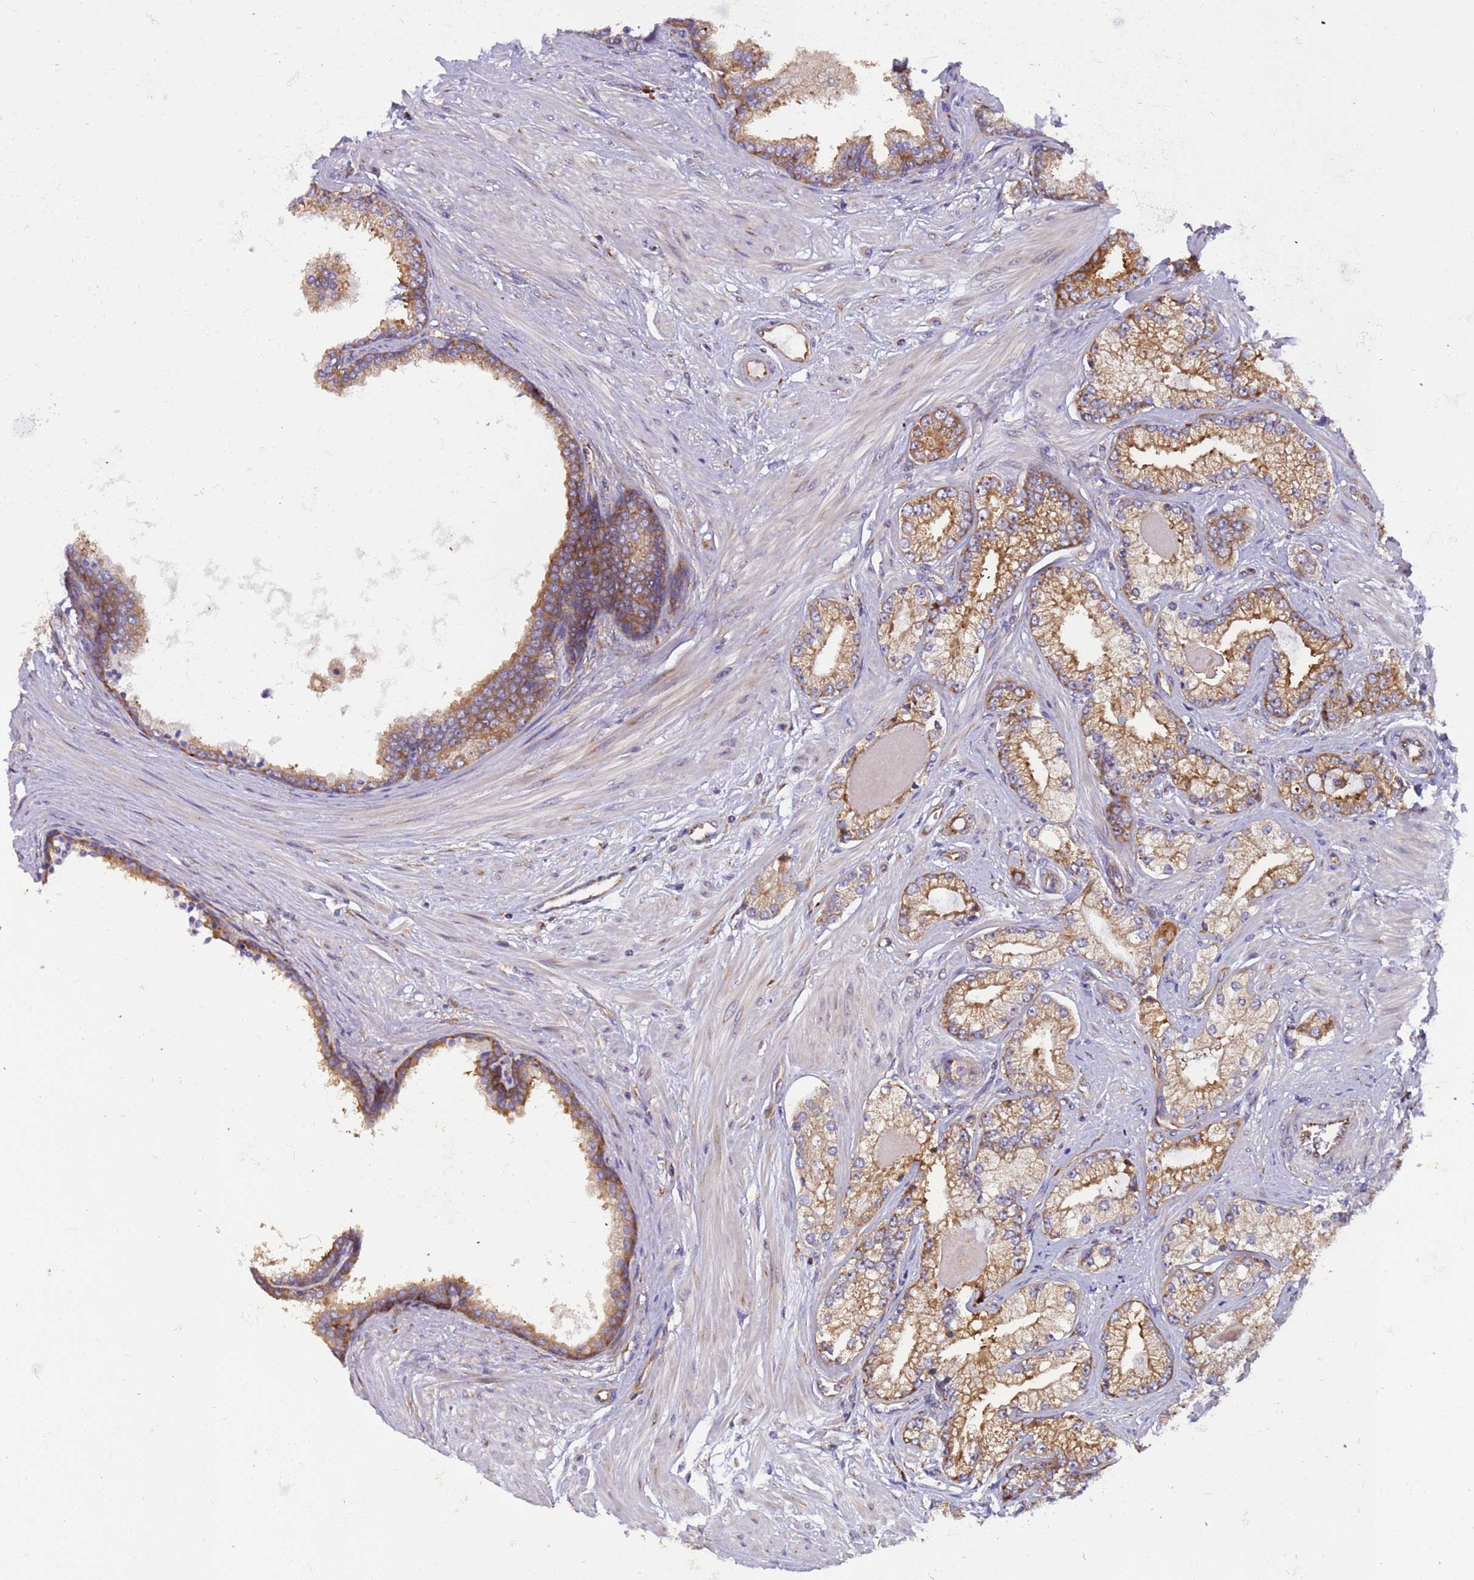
{"staining": {"intensity": "moderate", "quantity": ">75%", "location": "cytoplasmic/membranous"}, "tissue": "prostate cancer", "cell_type": "Tumor cells", "image_type": "cancer", "snomed": [{"axis": "morphology", "description": "Adenocarcinoma, Low grade"}, {"axis": "topography", "description": "Prostate"}], "caption": "Prostate low-grade adenocarcinoma stained with a protein marker shows moderate staining in tumor cells.", "gene": "RPL36", "patient": {"sex": "male", "age": 64}}